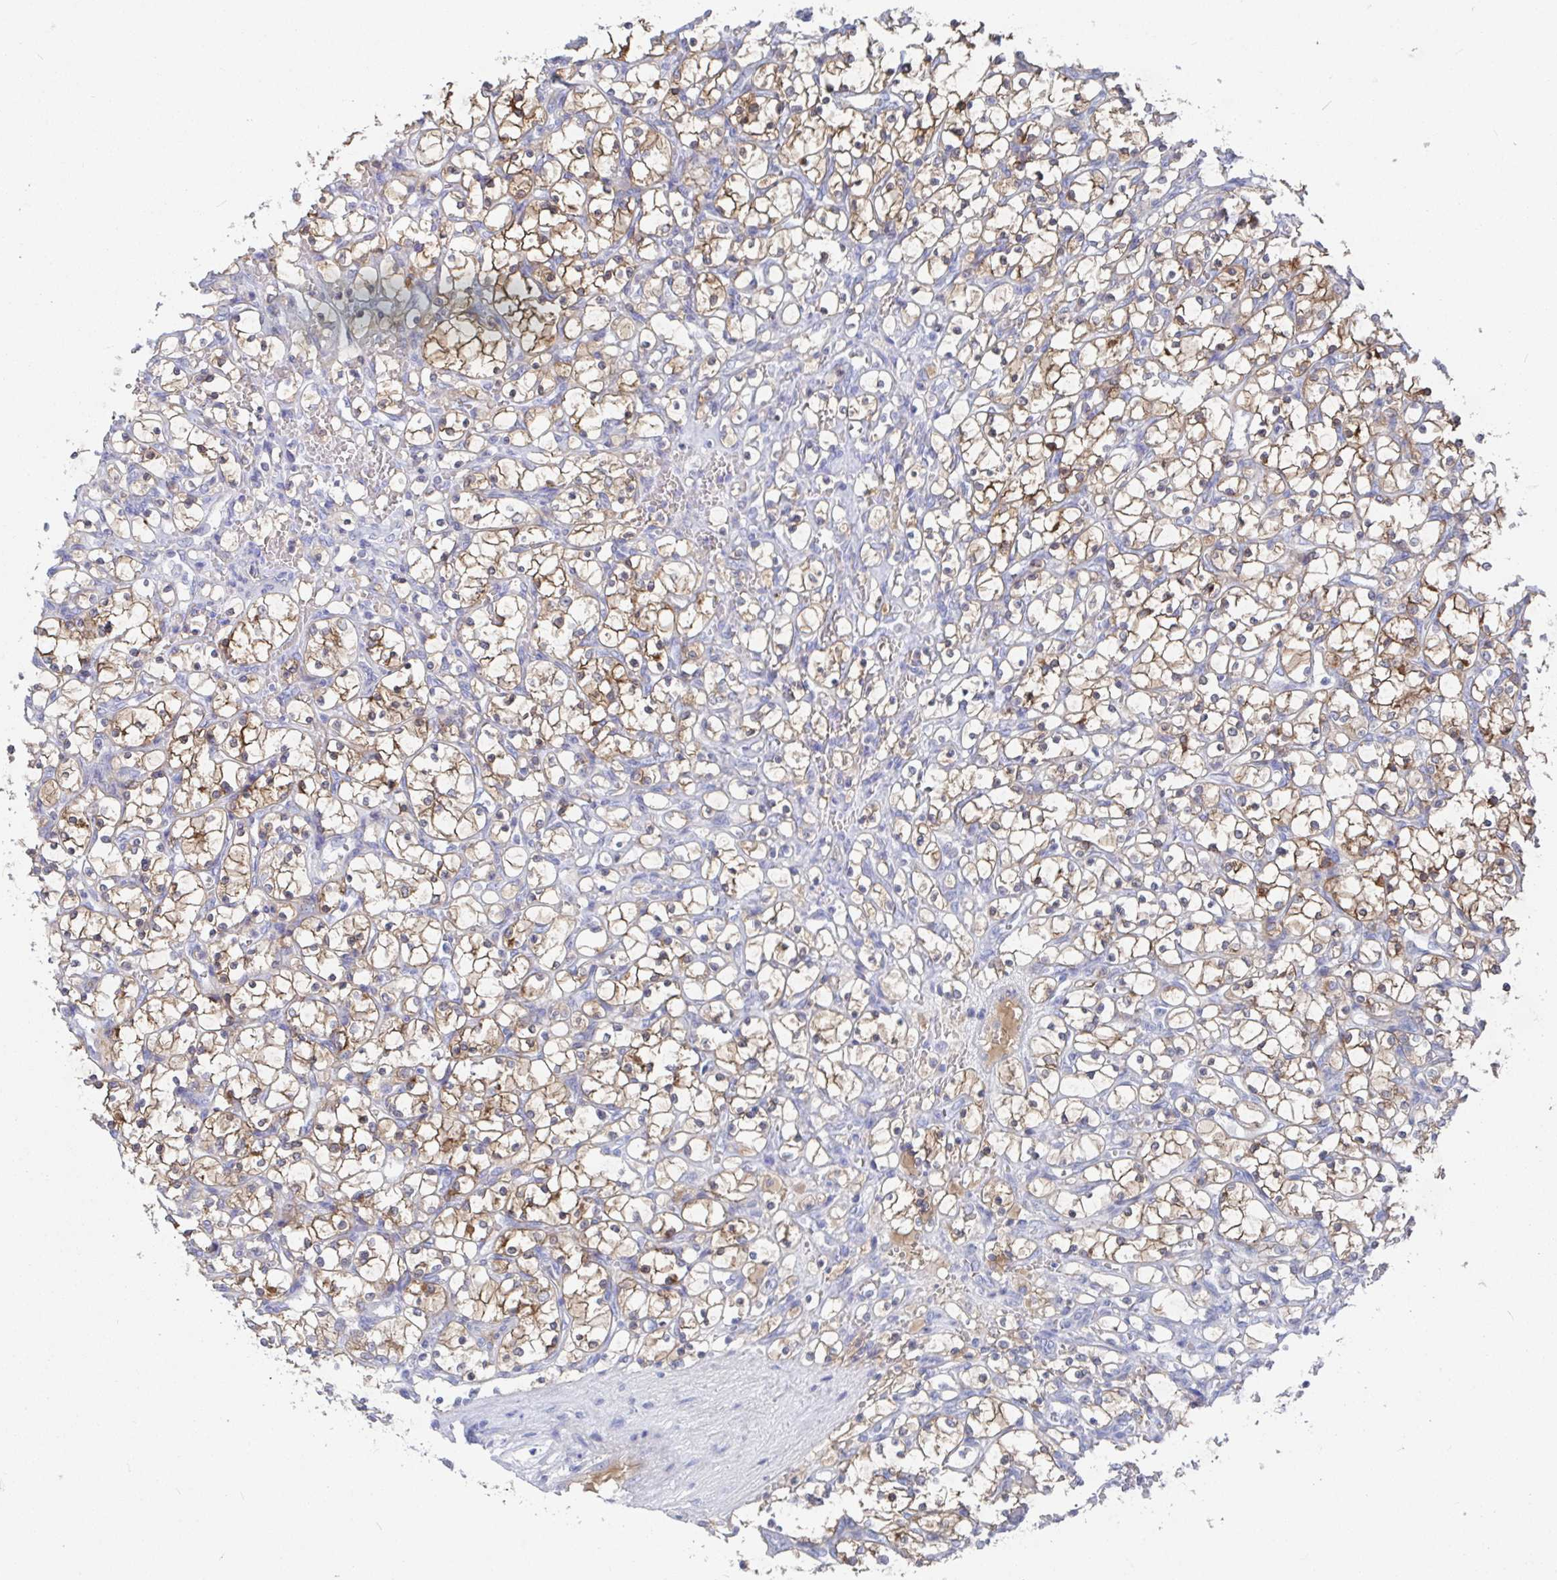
{"staining": {"intensity": "moderate", "quantity": ">75%", "location": "cytoplasmic/membranous"}, "tissue": "renal cancer", "cell_type": "Tumor cells", "image_type": "cancer", "snomed": [{"axis": "morphology", "description": "Adenocarcinoma, NOS"}, {"axis": "topography", "description": "Kidney"}], "caption": "Immunohistochemistry (IHC) of human adenocarcinoma (renal) displays medium levels of moderate cytoplasmic/membranous positivity in about >75% of tumor cells. Using DAB (brown) and hematoxylin (blue) stains, captured at high magnification using brightfield microscopy.", "gene": "GPR148", "patient": {"sex": "female", "age": 69}}